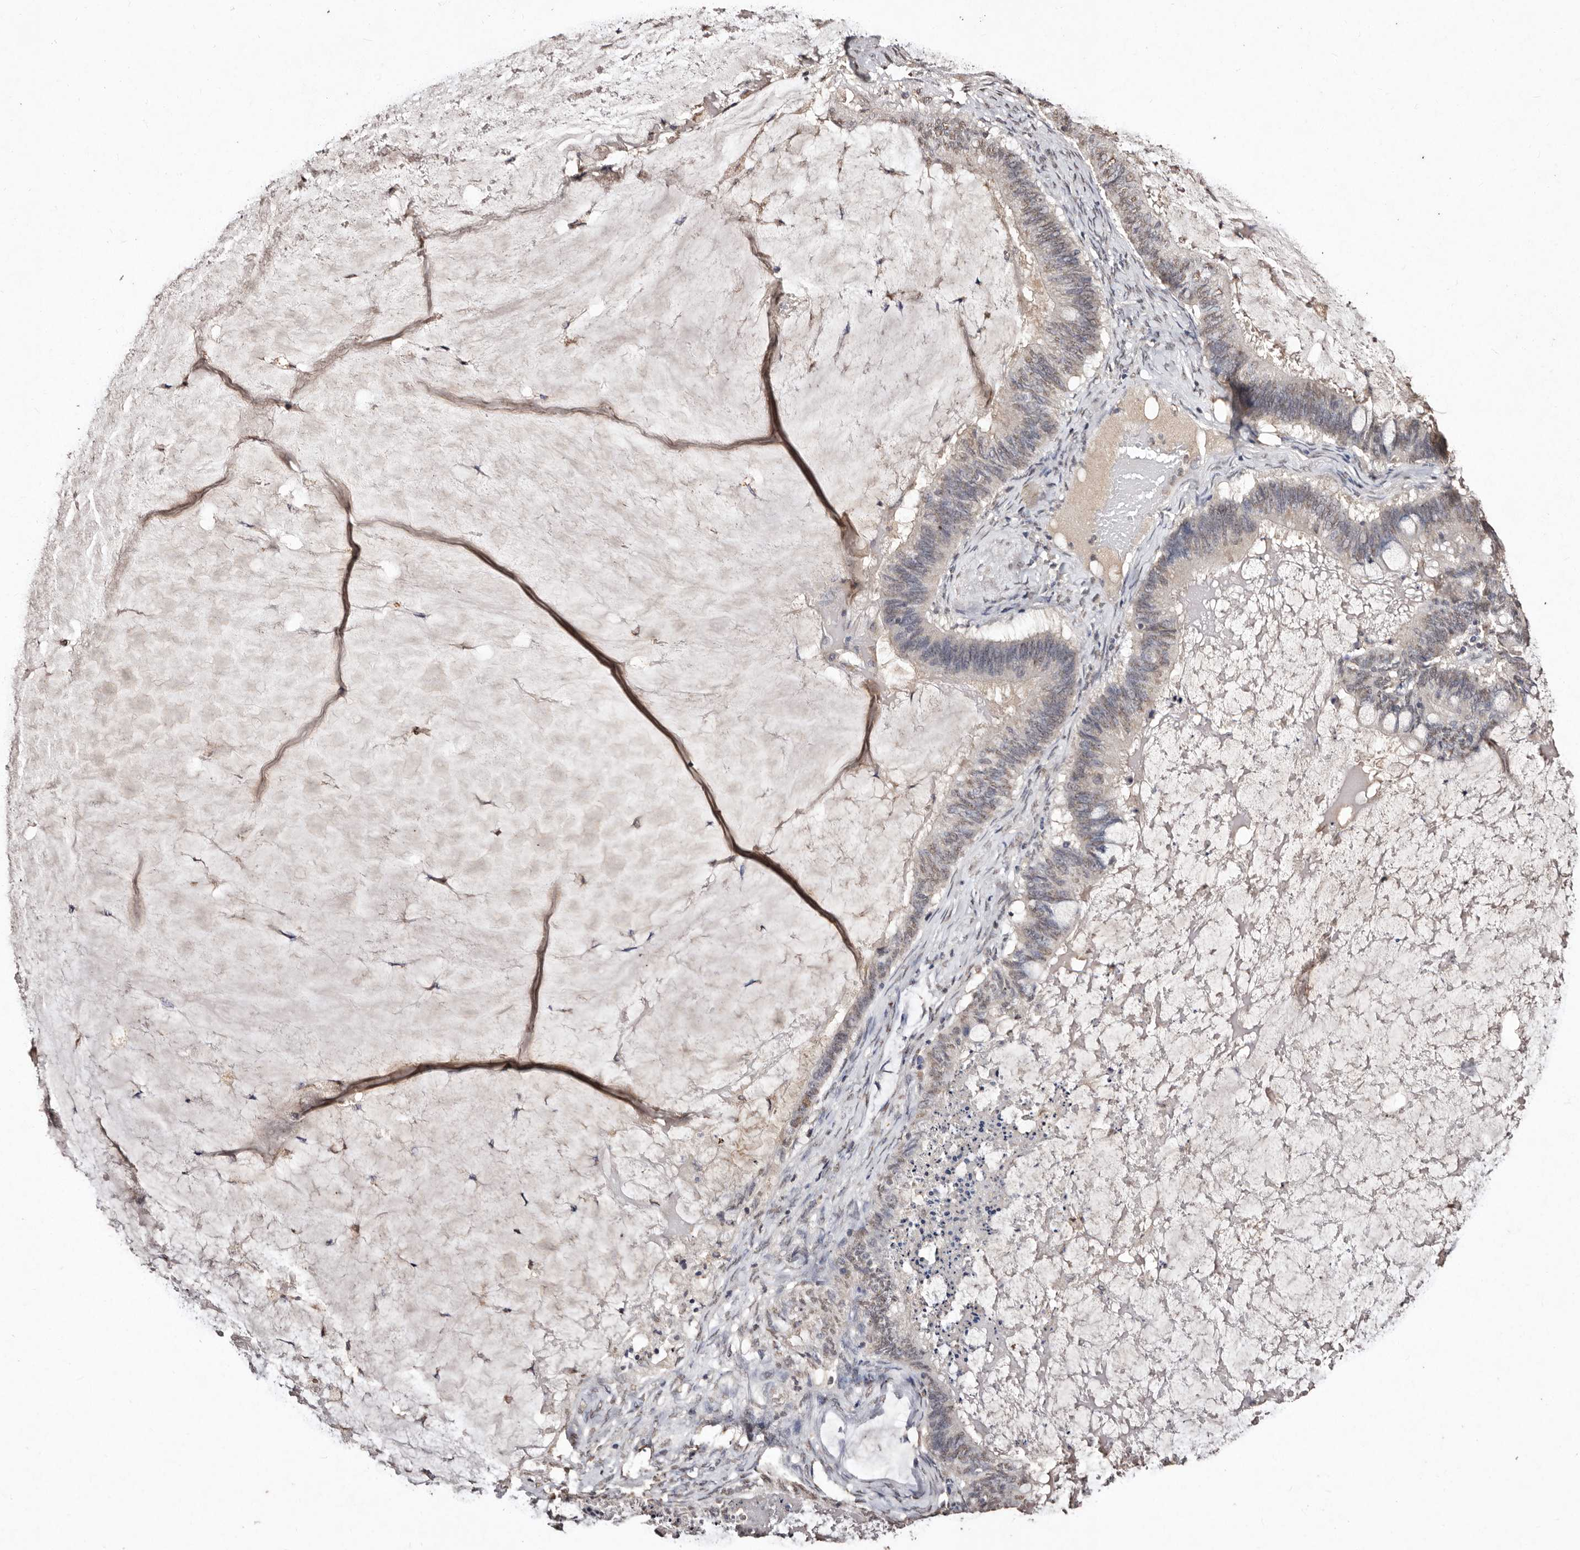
{"staining": {"intensity": "weak", "quantity": "25%-75%", "location": "nuclear"}, "tissue": "ovarian cancer", "cell_type": "Tumor cells", "image_type": "cancer", "snomed": [{"axis": "morphology", "description": "Cystadenocarcinoma, mucinous, NOS"}, {"axis": "topography", "description": "Ovary"}], "caption": "IHC staining of ovarian cancer (mucinous cystadenocarcinoma), which reveals low levels of weak nuclear positivity in about 25%-75% of tumor cells indicating weak nuclear protein positivity. The staining was performed using DAB (3,3'-diaminobenzidine) (brown) for protein detection and nuclei were counterstained in hematoxylin (blue).", "gene": "ERBB4", "patient": {"sex": "female", "age": 61}}